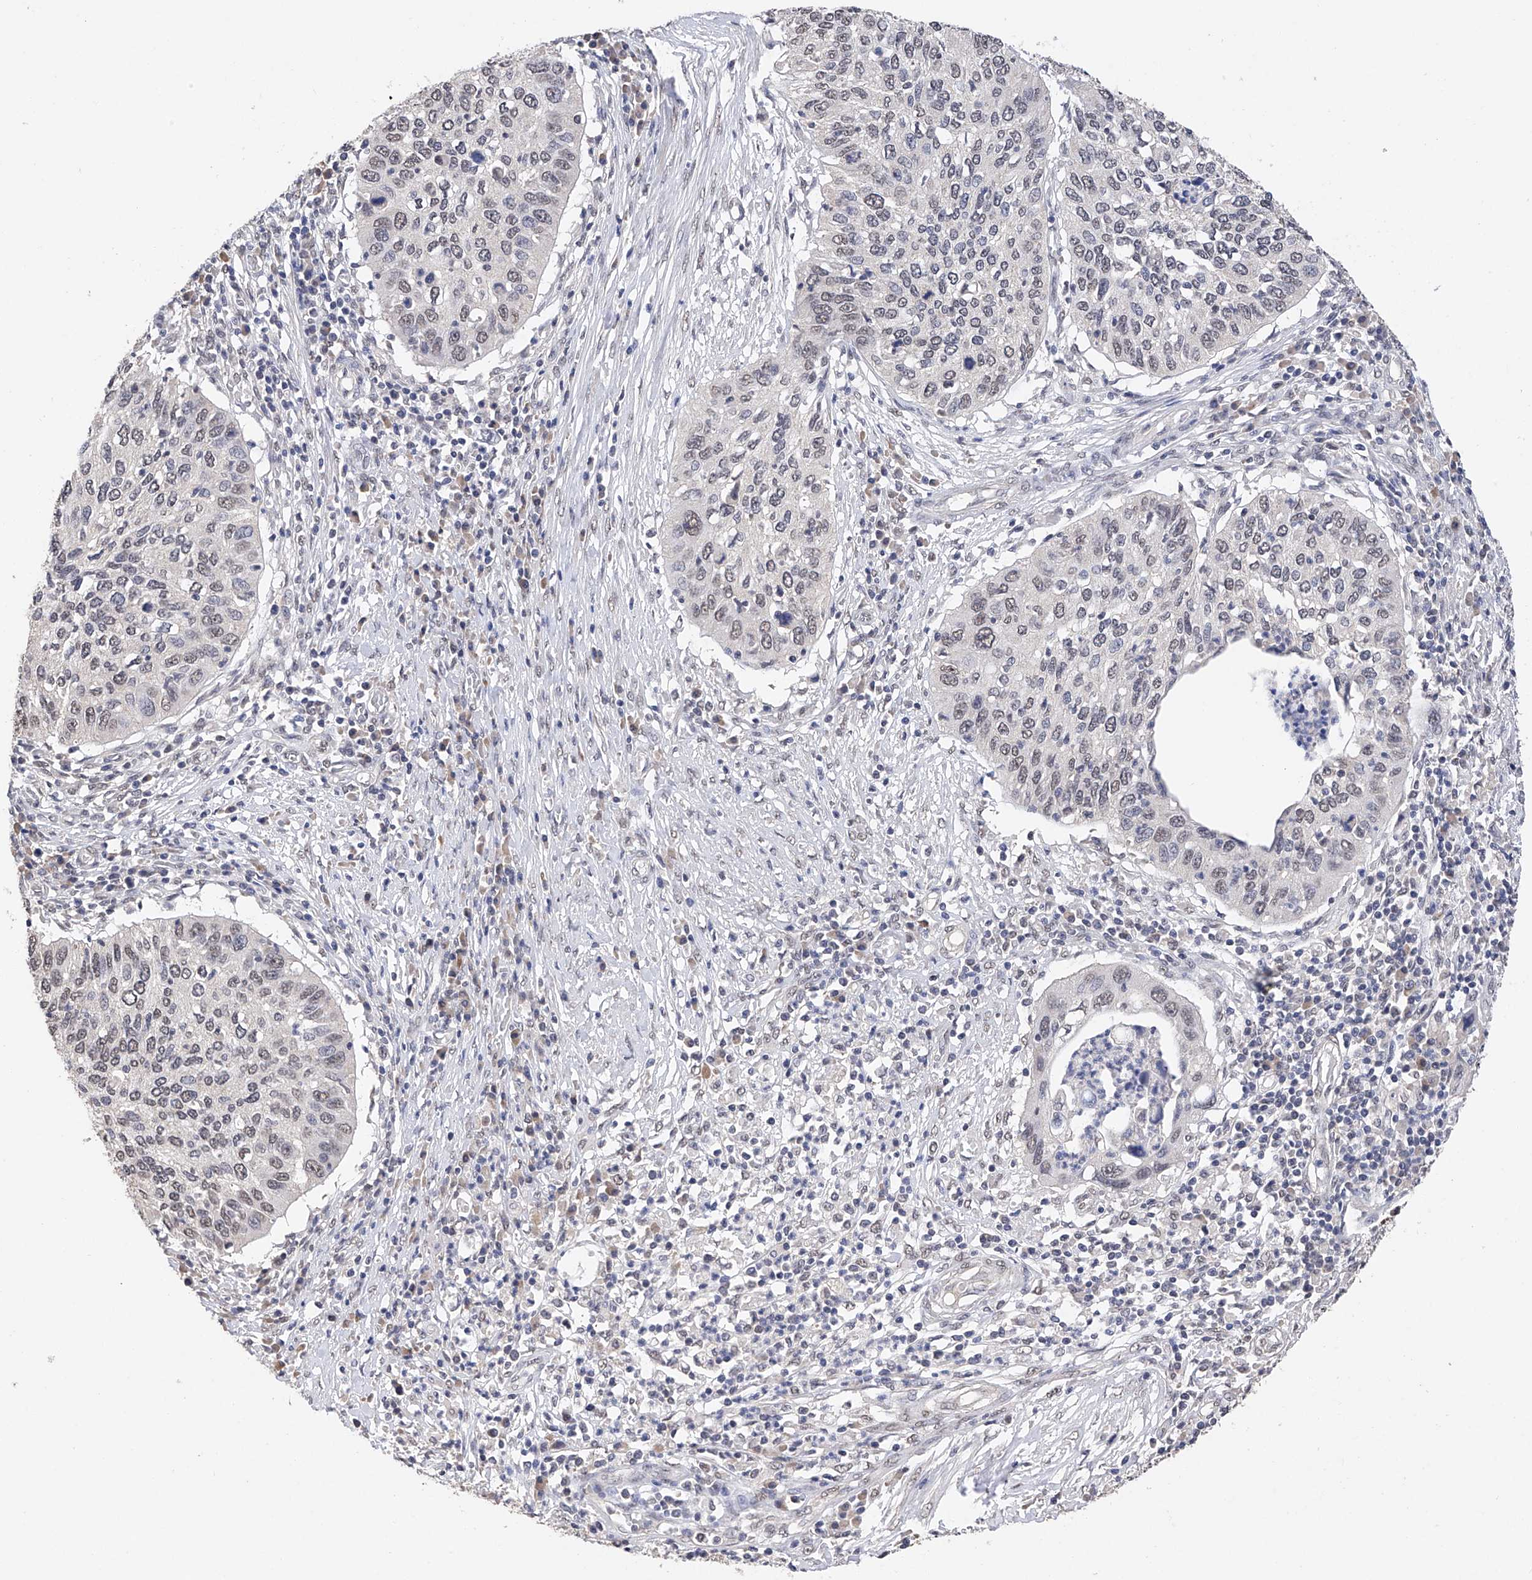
{"staining": {"intensity": "weak", "quantity": "<25%", "location": "nuclear"}, "tissue": "cervical cancer", "cell_type": "Tumor cells", "image_type": "cancer", "snomed": [{"axis": "morphology", "description": "Squamous cell carcinoma, NOS"}, {"axis": "topography", "description": "Cervix"}], "caption": "Tumor cells are negative for brown protein staining in cervical cancer. (Brightfield microscopy of DAB (3,3'-diaminobenzidine) immunohistochemistry at high magnification).", "gene": "DMAP1", "patient": {"sex": "female", "age": 38}}